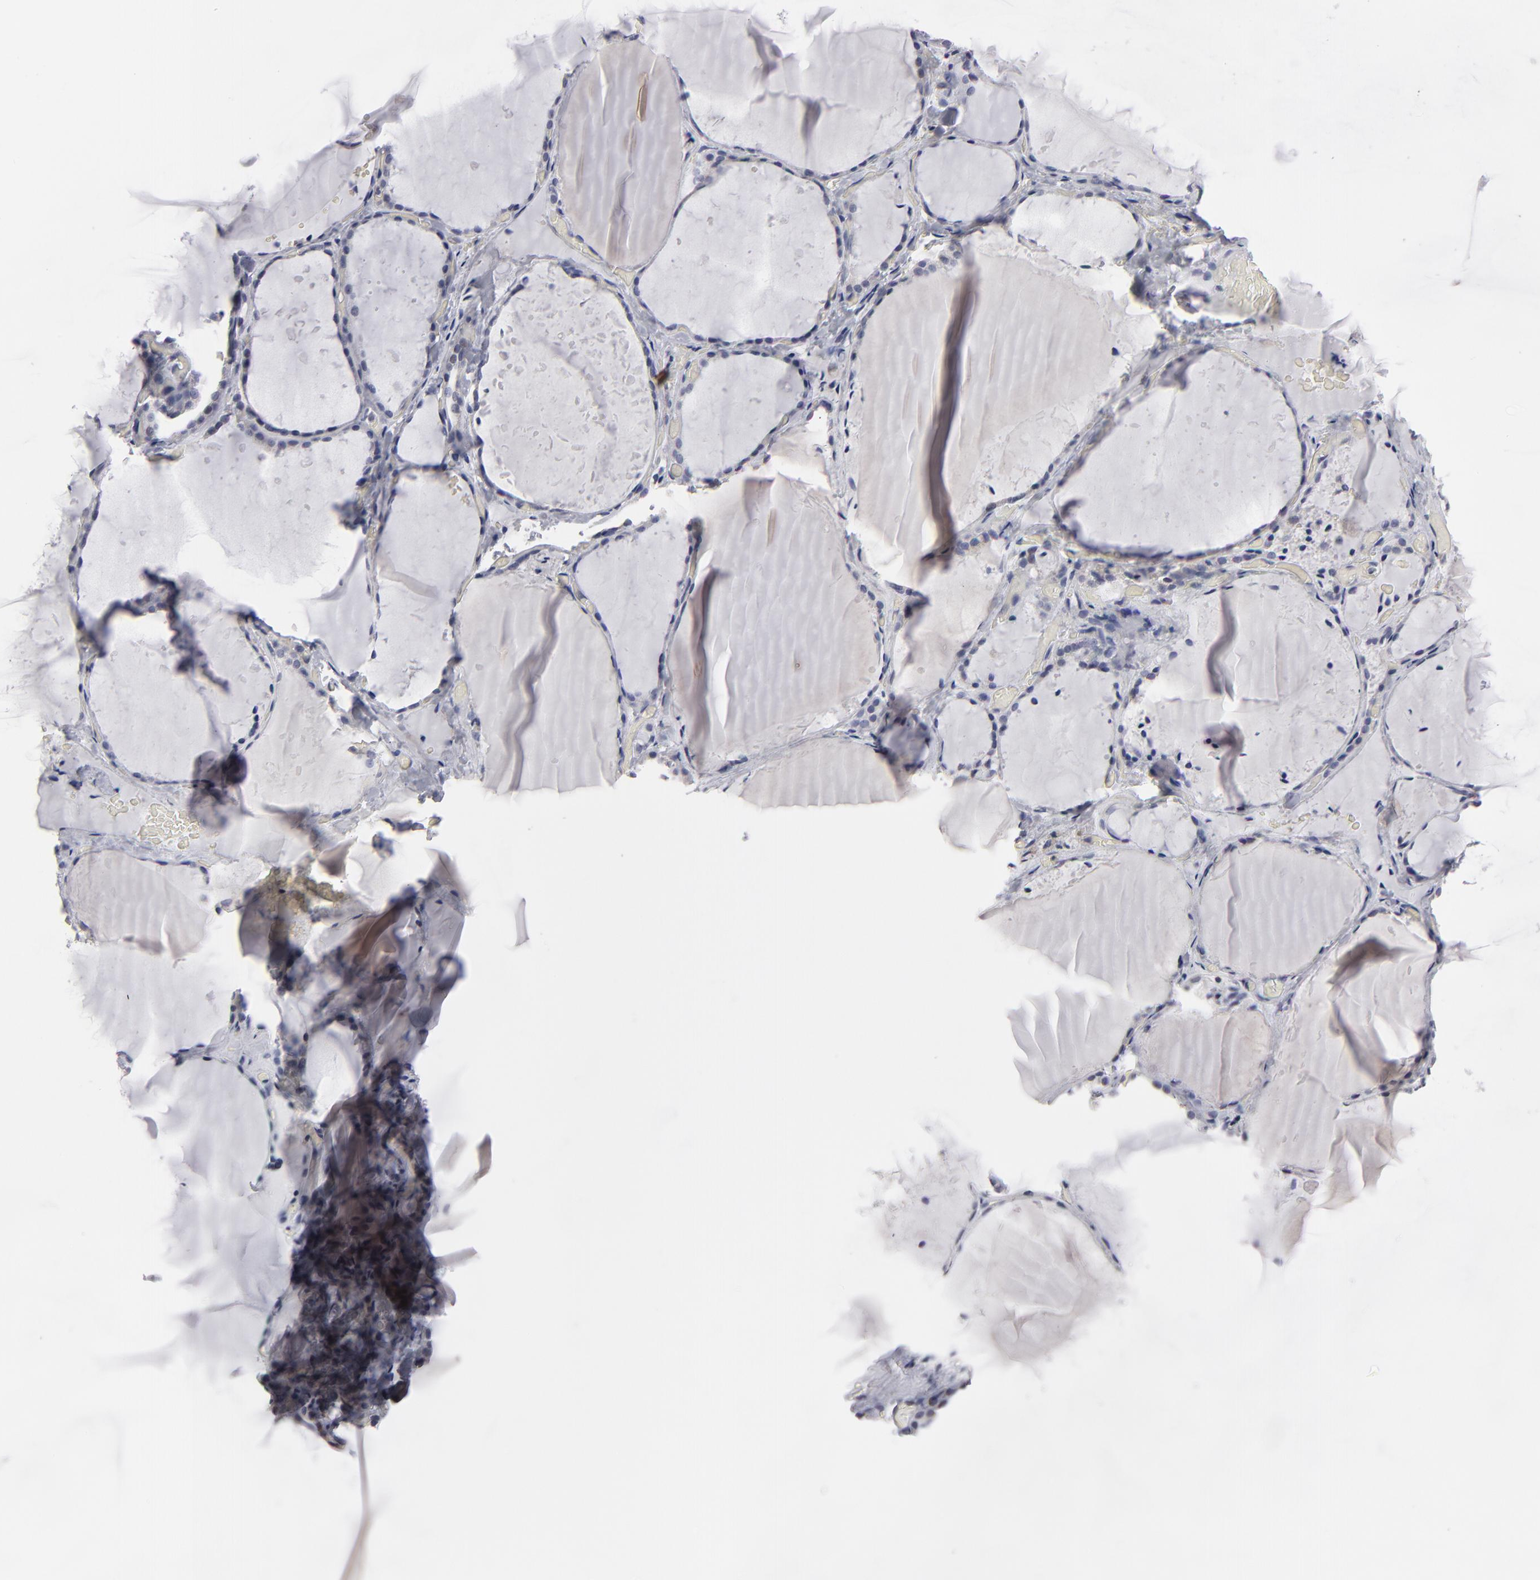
{"staining": {"intensity": "negative", "quantity": "none", "location": "none"}, "tissue": "thyroid gland", "cell_type": "Glandular cells", "image_type": "normal", "snomed": [{"axis": "morphology", "description": "Normal tissue, NOS"}, {"axis": "topography", "description": "Thyroid gland"}], "caption": "IHC of unremarkable human thyroid gland displays no expression in glandular cells.", "gene": "ODF2", "patient": {"sex": "female", "age": 22}}